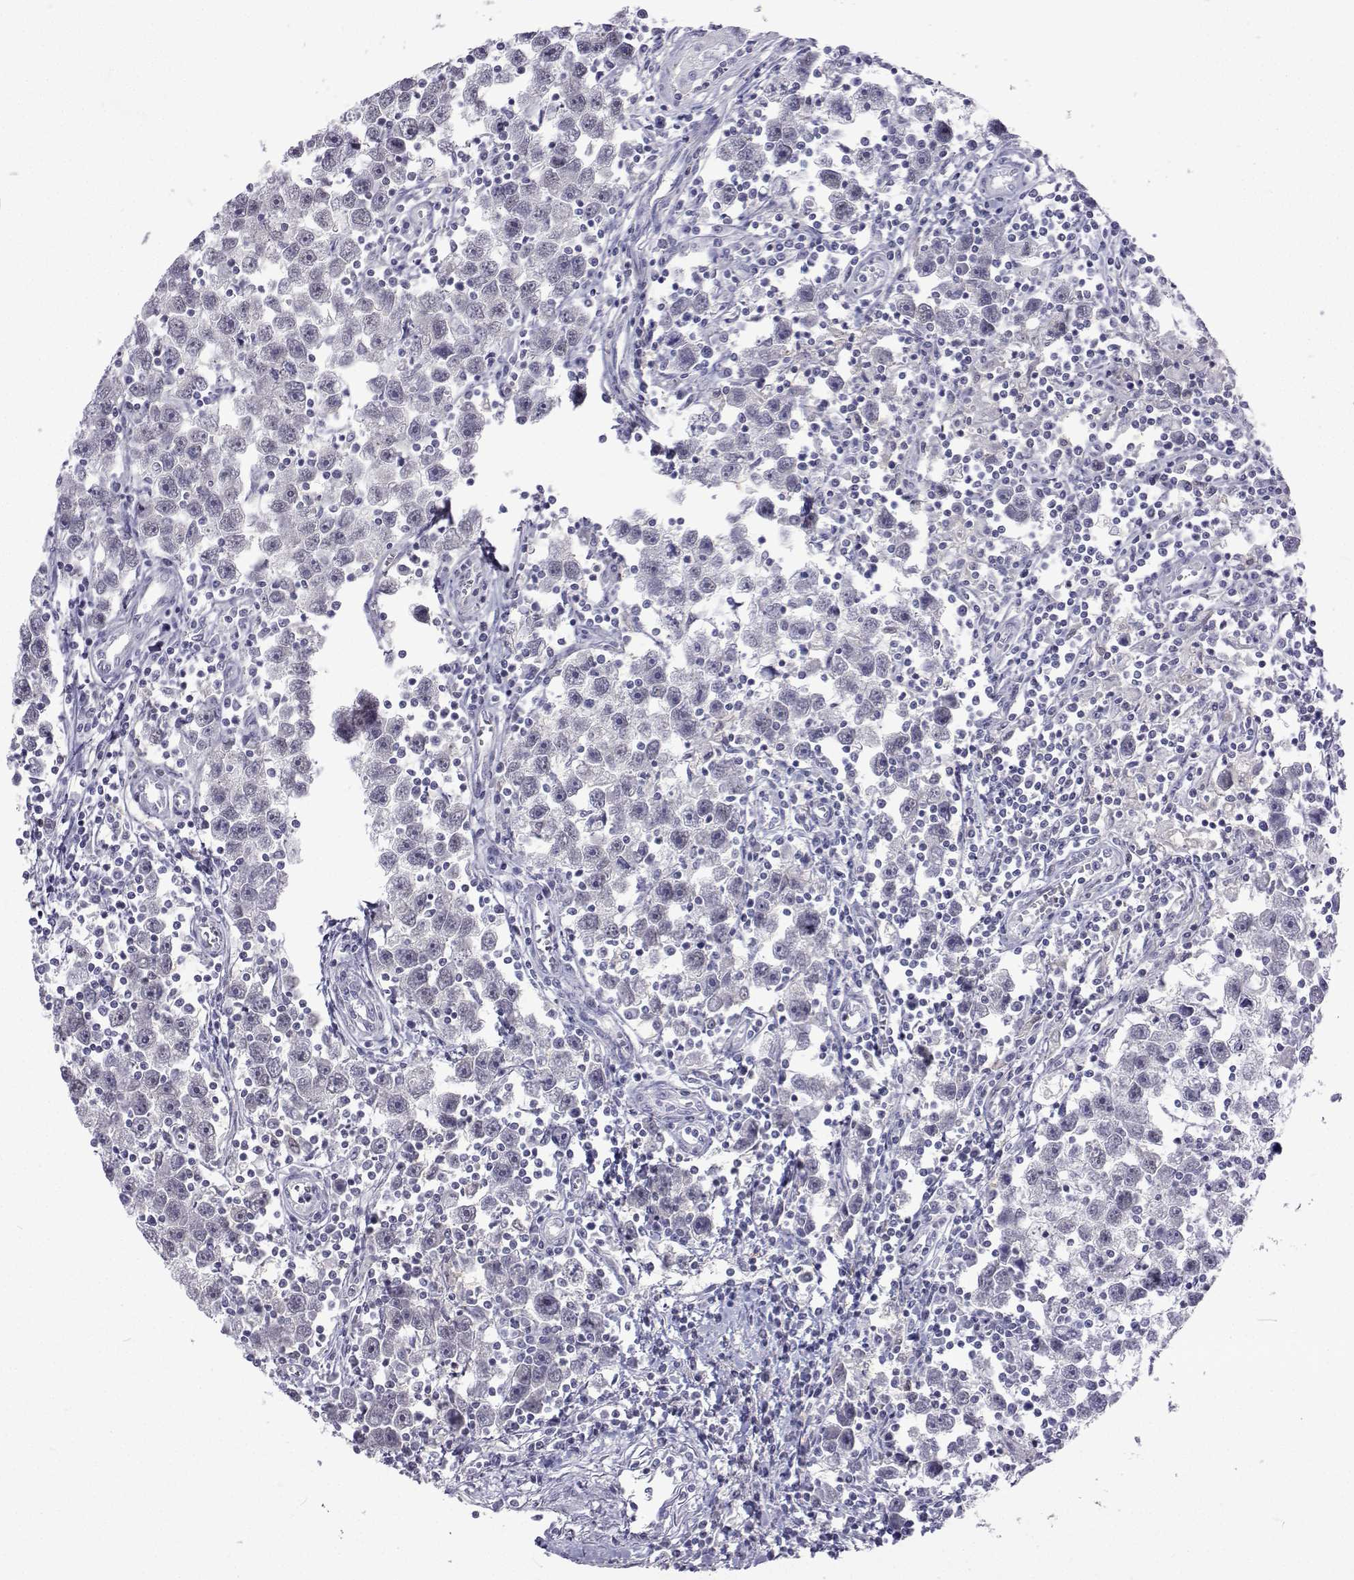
{"staining": {"intensity": "negative", "quantity": "none", "location": "none"}, "tissue": "testis cancer", "cell_type": "Tumor cells", "image_type": "cancer", "snomed": [{"axis": "morphology", "description": "Seminoma, NOS"}, {"axis": "topography", "description": "Testis"}], "caption": "Immunohistochemical staining of human testis seminoma reveals no significant staining in tumor cells.", "gene": "GALM", "patient": {"sex": "male", "age": 30}}